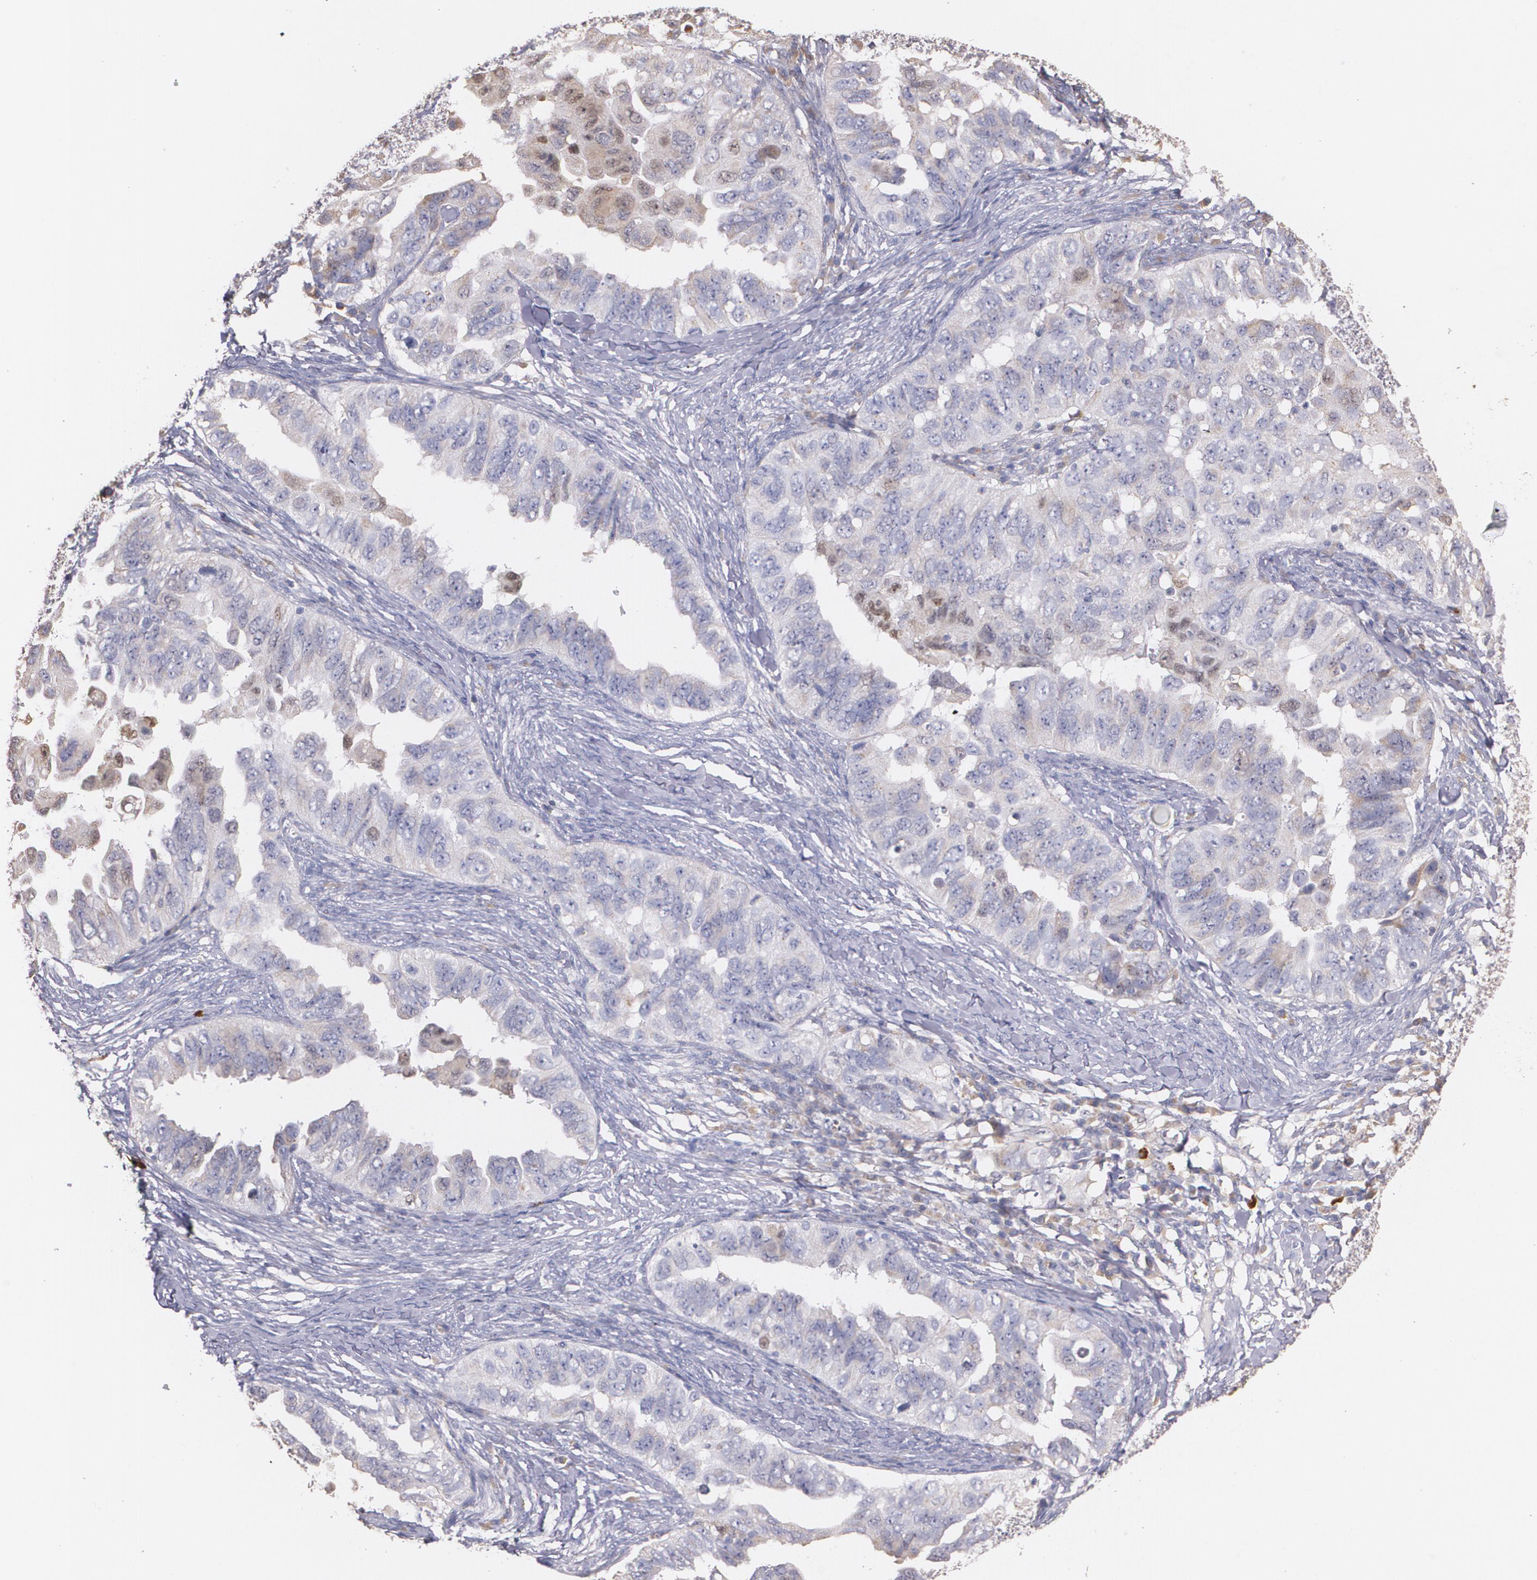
{"staining": {"intensity": "weak", "quantity": ">75%", "location": "cytoplasmic/membranous"}, "tissue": "ovarian cancer", "cell_type": "Tumor cells", "image_type": "cancer", "snomed": [{"axis": "morphology", "description": "Cystadenocarcinoma, serous, NOS"}, {"axis": "topography", "description": "Ovary"}], "caption": "The immunohistochemical stain labels weak cytoplasmic/membranous positivity in tumor cells of ovarian cancer (serous cystadenocarcinoma) tissue. (DAB (3,3'-diaminobenzidine) = brown stain, brightfield microscopy at high magnification).", "gene": "ATF3", "patient": {"sex": "female", "age": 82}}